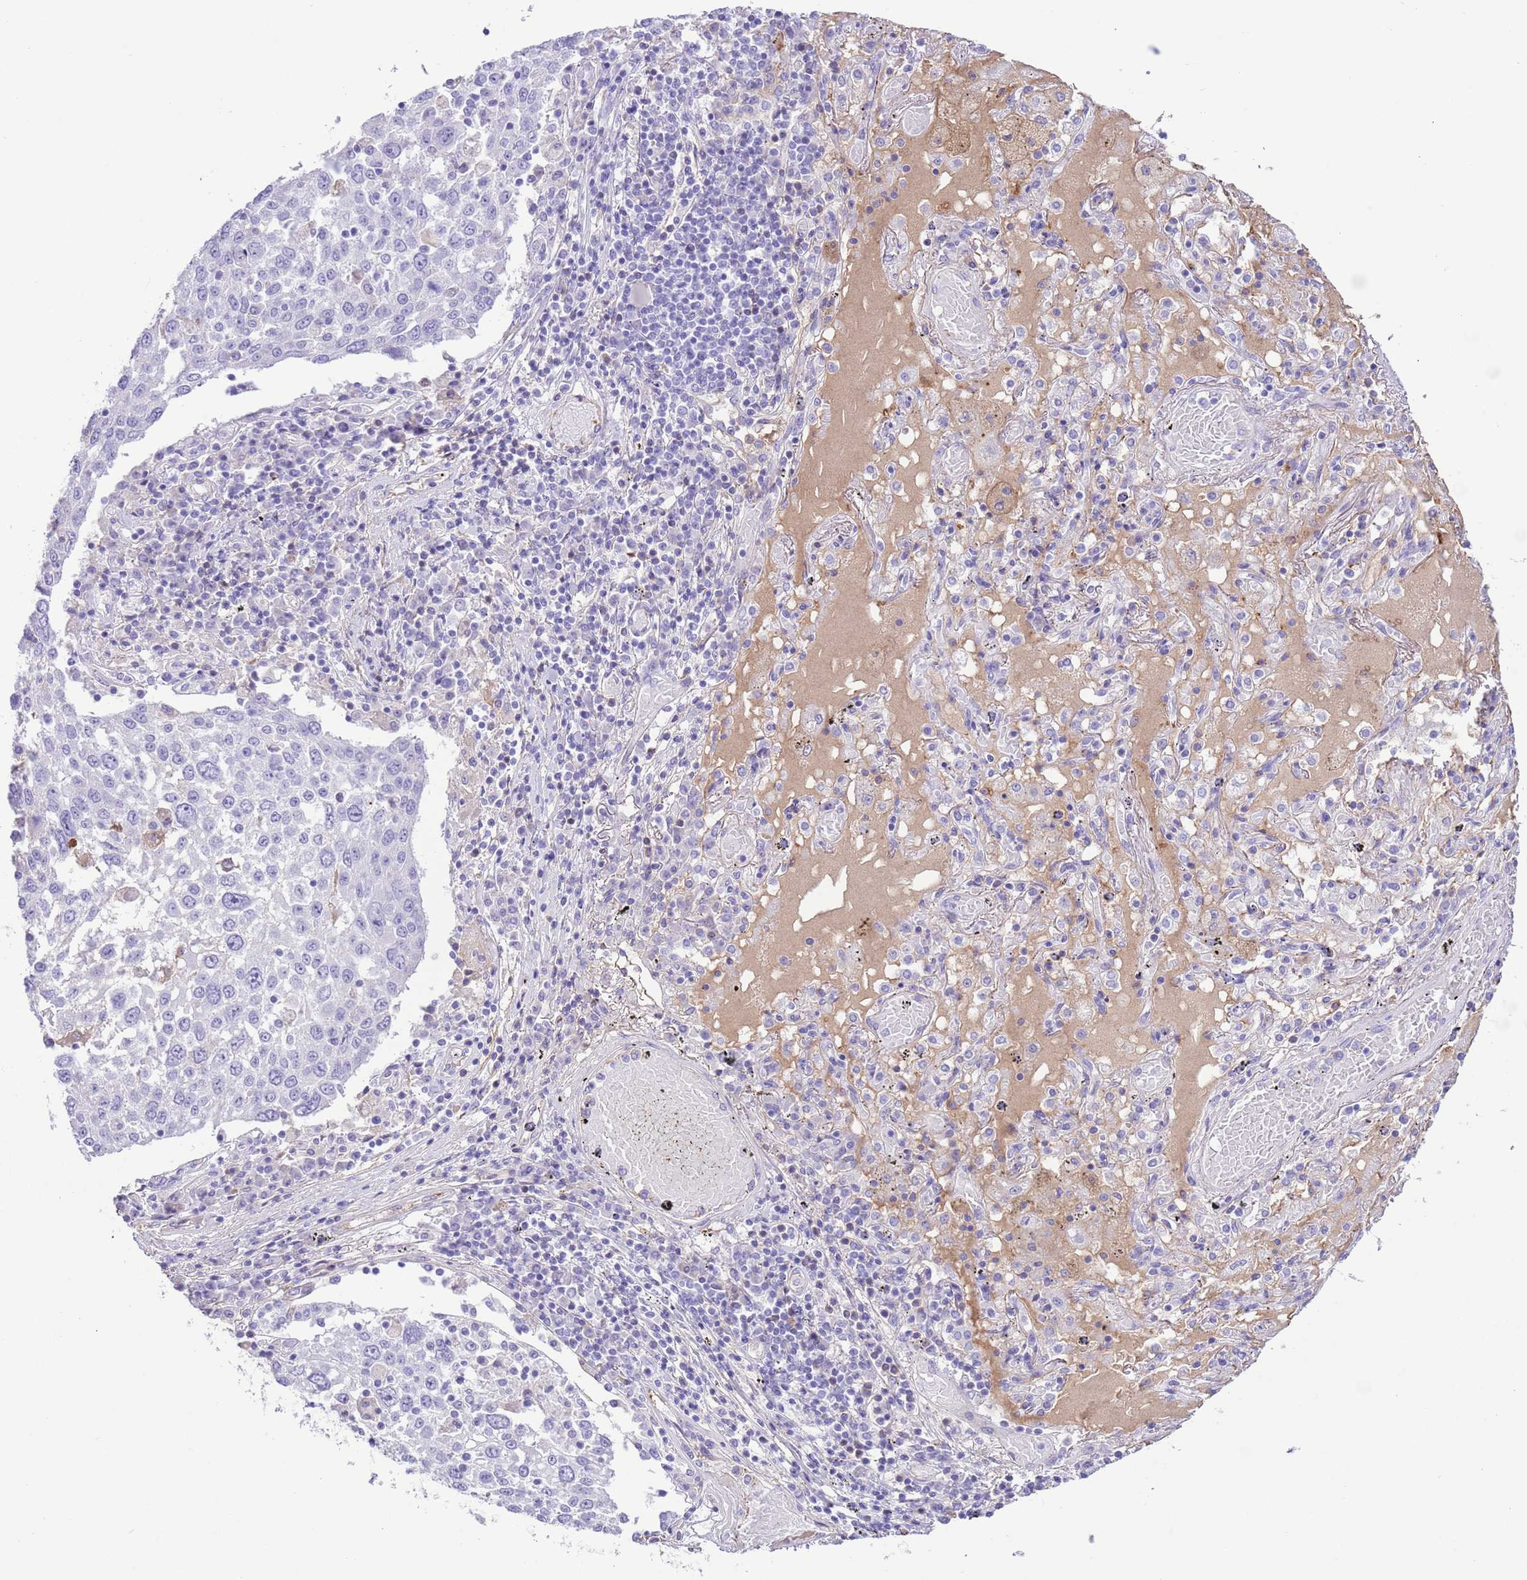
{"staining": {"intensity": "negative", "quantity": "none", "location": "none"}, "tissue": "lung cancer", "cell_type": "Tumor cells", "image_type": "cancer", "snomed": [{"axis": "morphology", "description": "Squamous cell carcinoma, NOS"}, {"axis": "topography", "description": "Lung"}], "caption": "An immunohistochemistry micrograph of lung squamous cell carcinoma is shown. There is no staining in tumor cells of lung squamous cell carcinoma.", "gene": "IGF1", "patient": {"sex": "male", "age": 65}}